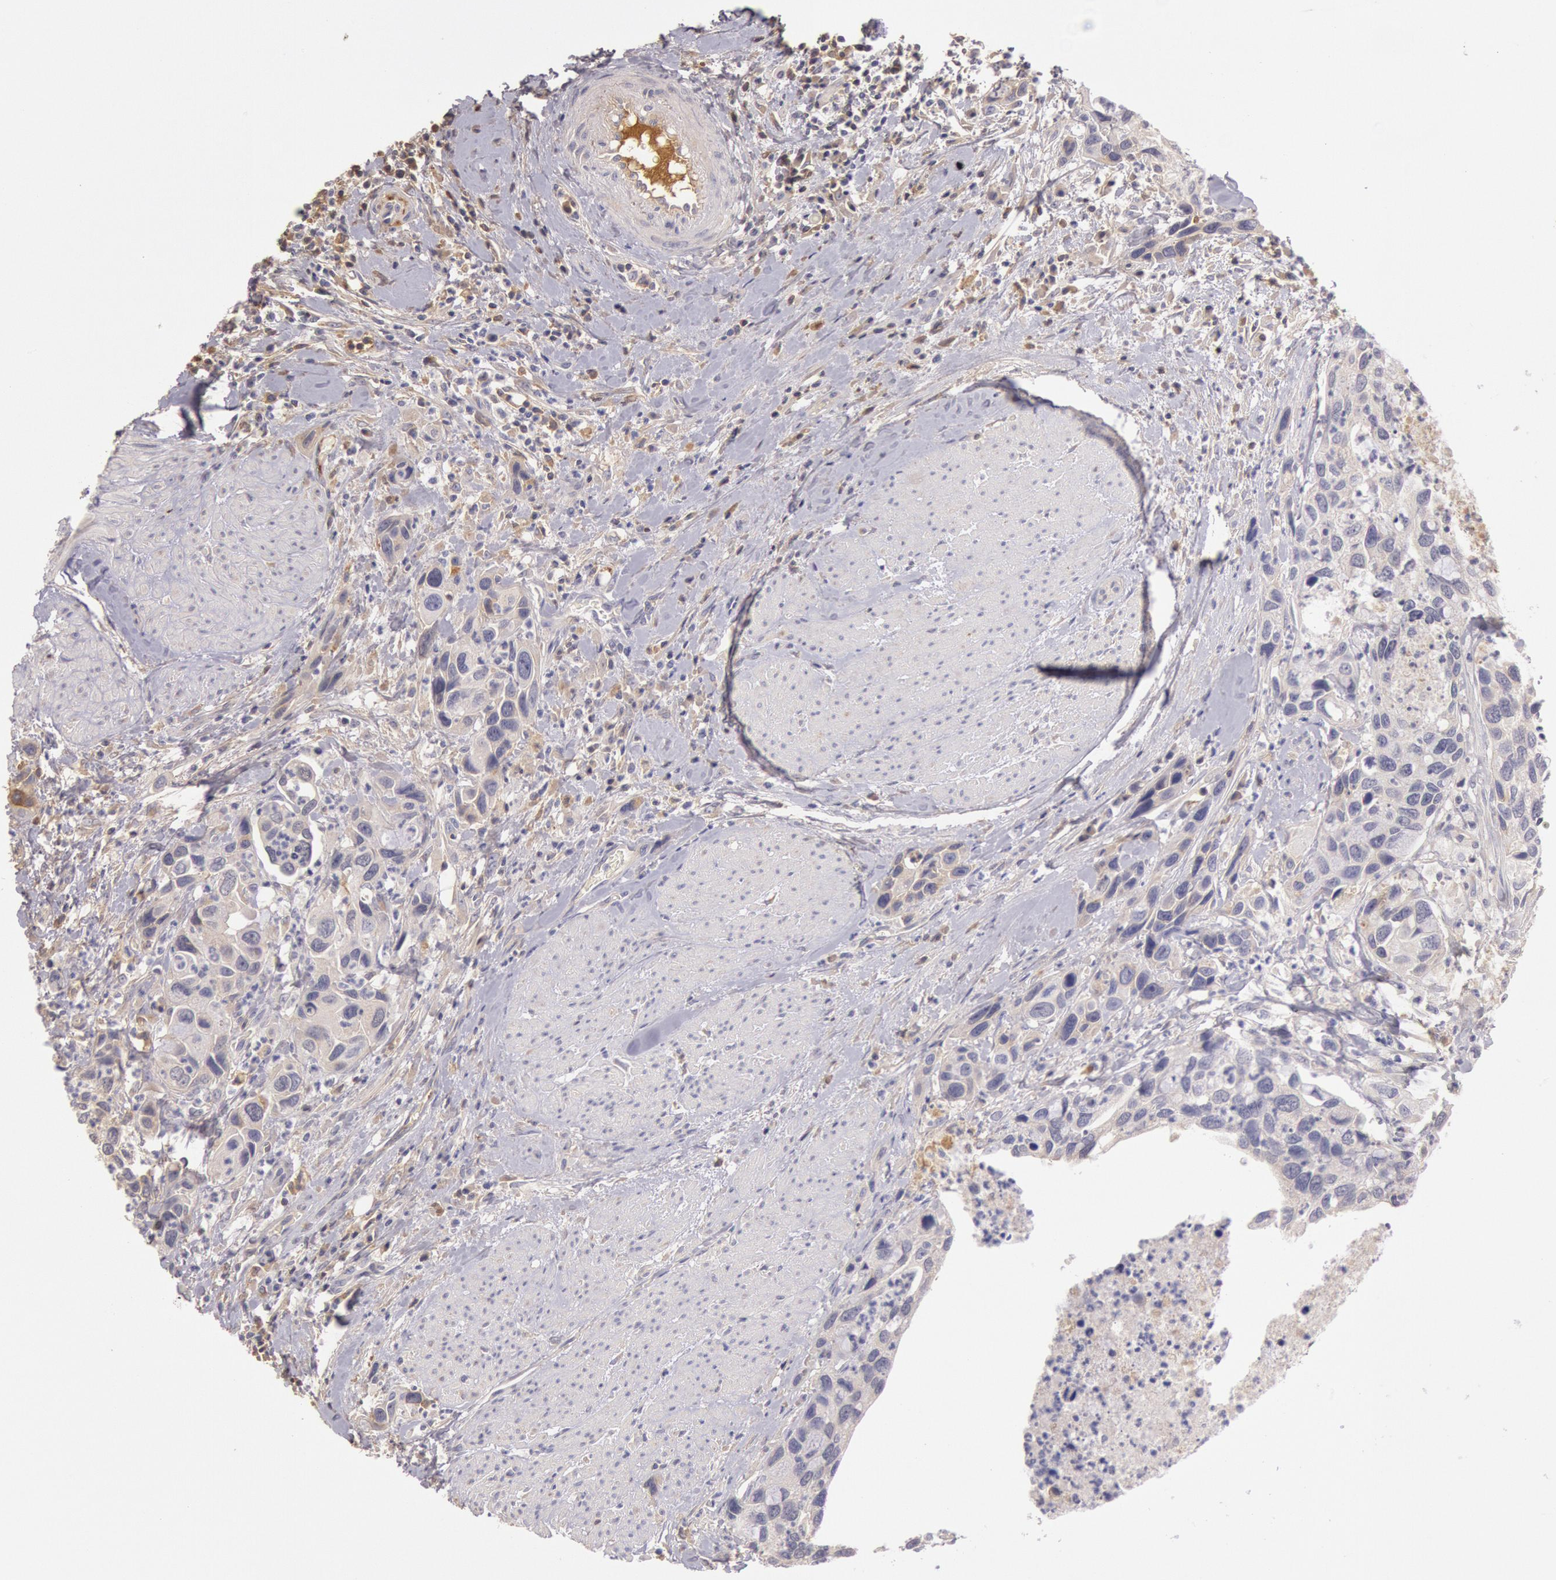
{"staining": {"intensity": "negative", "quantity": "none", "location": "none"}, "tissue": "urothelial cancer", "cell_type": "Tumor cells", "image_type": "cancer", "snomed": [{"axis": "morphology", "description": "Urothelial carcinoma, High grade"}, {"axis": "topography", "description": "Urinary bladder"}], "caption": "Urothelial cancer was stained to show a protein in brown. There is no significant expression in tumor cells.", "gene": "C1R", "patient": {"sex": "male", "age": 66}}